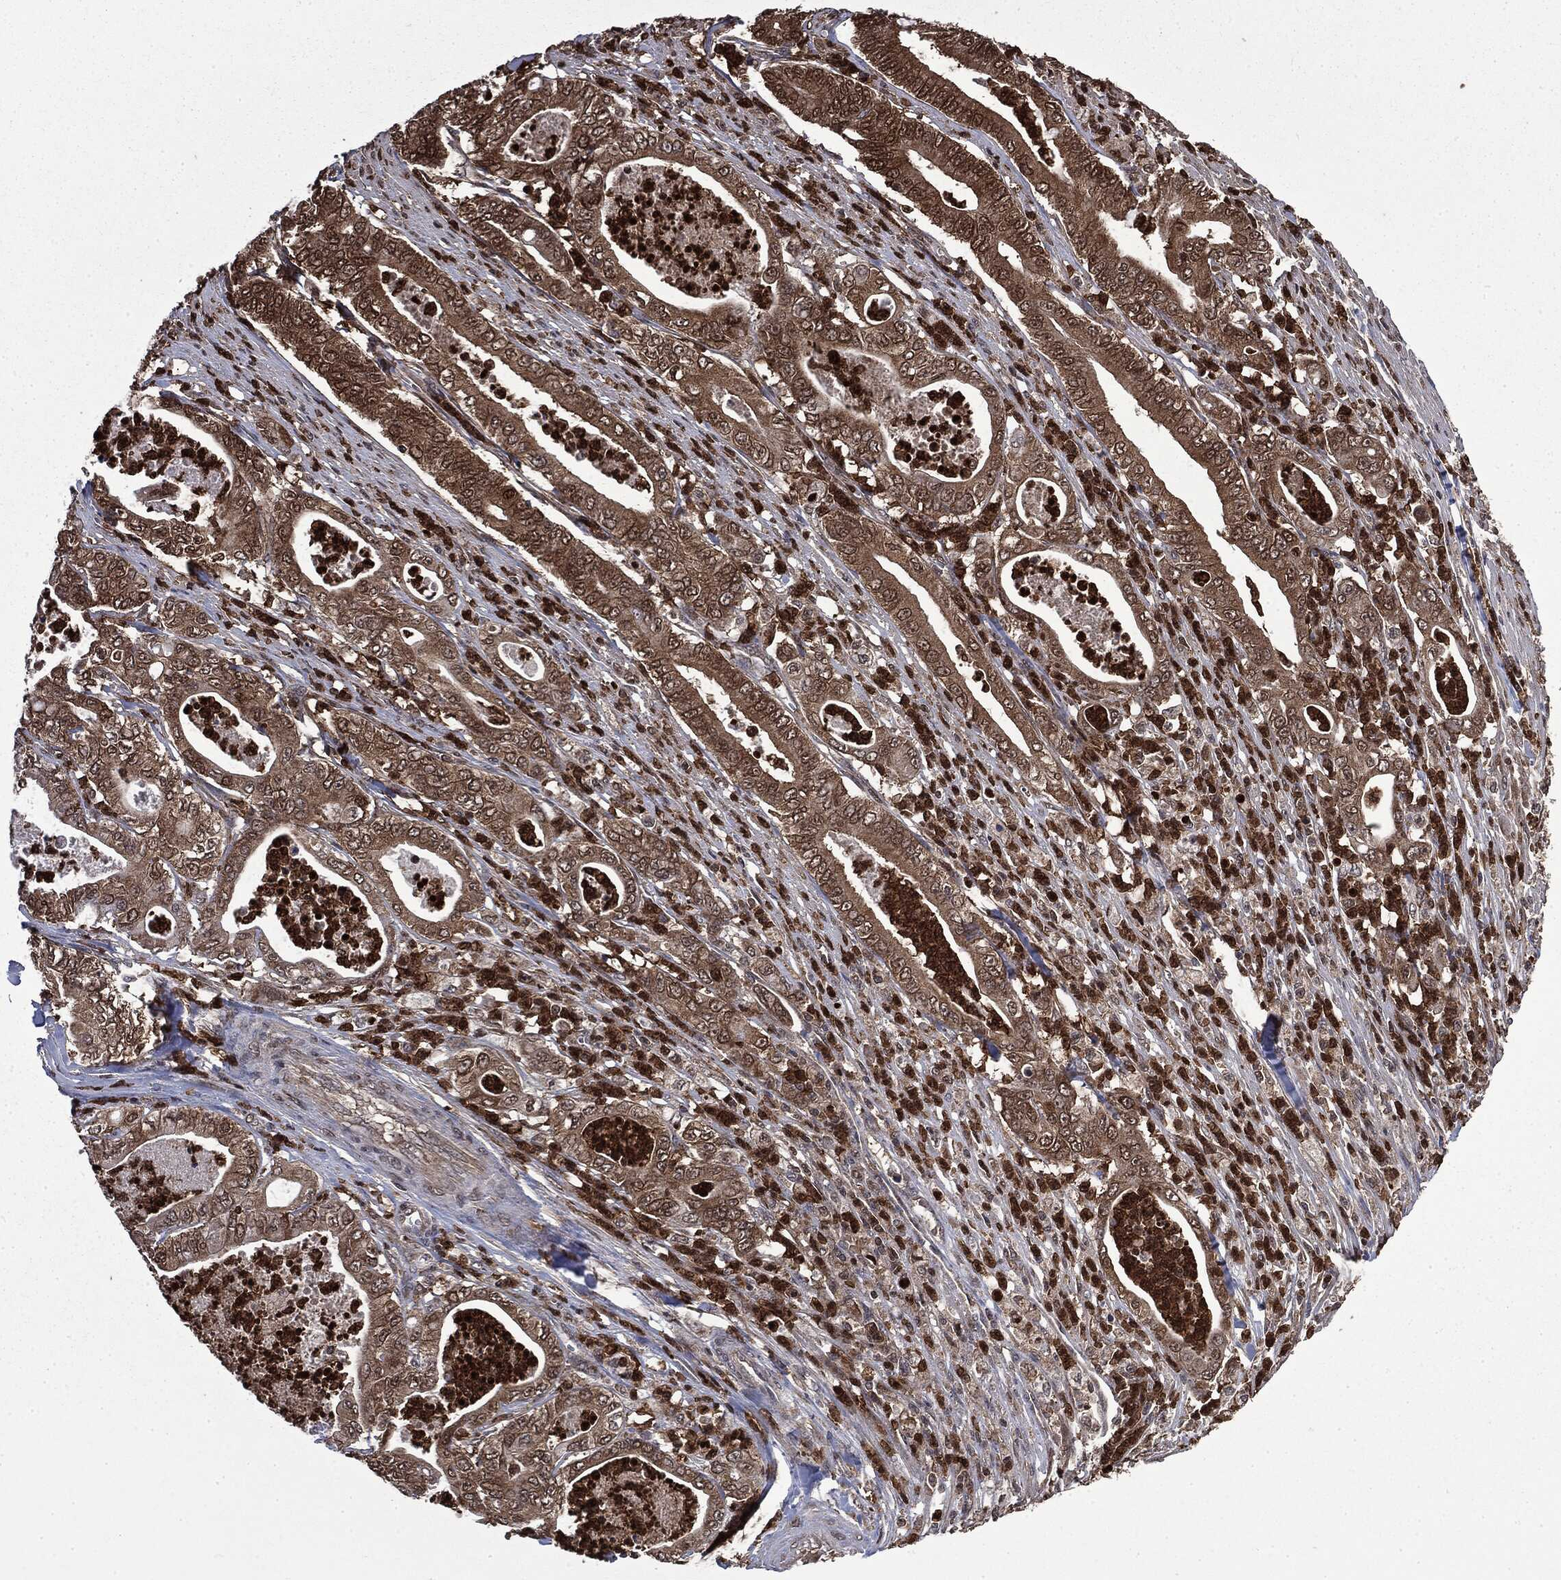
{"staining": {"intensity": "moderate", "quantity": ">75%", "location": "cytoplasmic/membranous,nuclear"}, "tissue": "pancreatic cancer", "cell_type": "Tumor cells", "image_type": "cancer", "snomed": [{"axis": "morphology", "description": "Adenocarcinoma, NOS"}, {"axis": "topography", "description": "Pancreas"}], "caption": "Immunohistochemistry micrograph of neoplastic tissue: pancreatic adenocarcinoma stained using immunohistochemistry (IHC) reveals medium levels of moderate protein expression localized specifically in the cytoplasmic/membranous and nuclear of tumor cells, appearing as a cytoplasmic/membranous and nuclear brown color.", "gene": "GPI", "patient": {"sex": "male", "age": 71}}